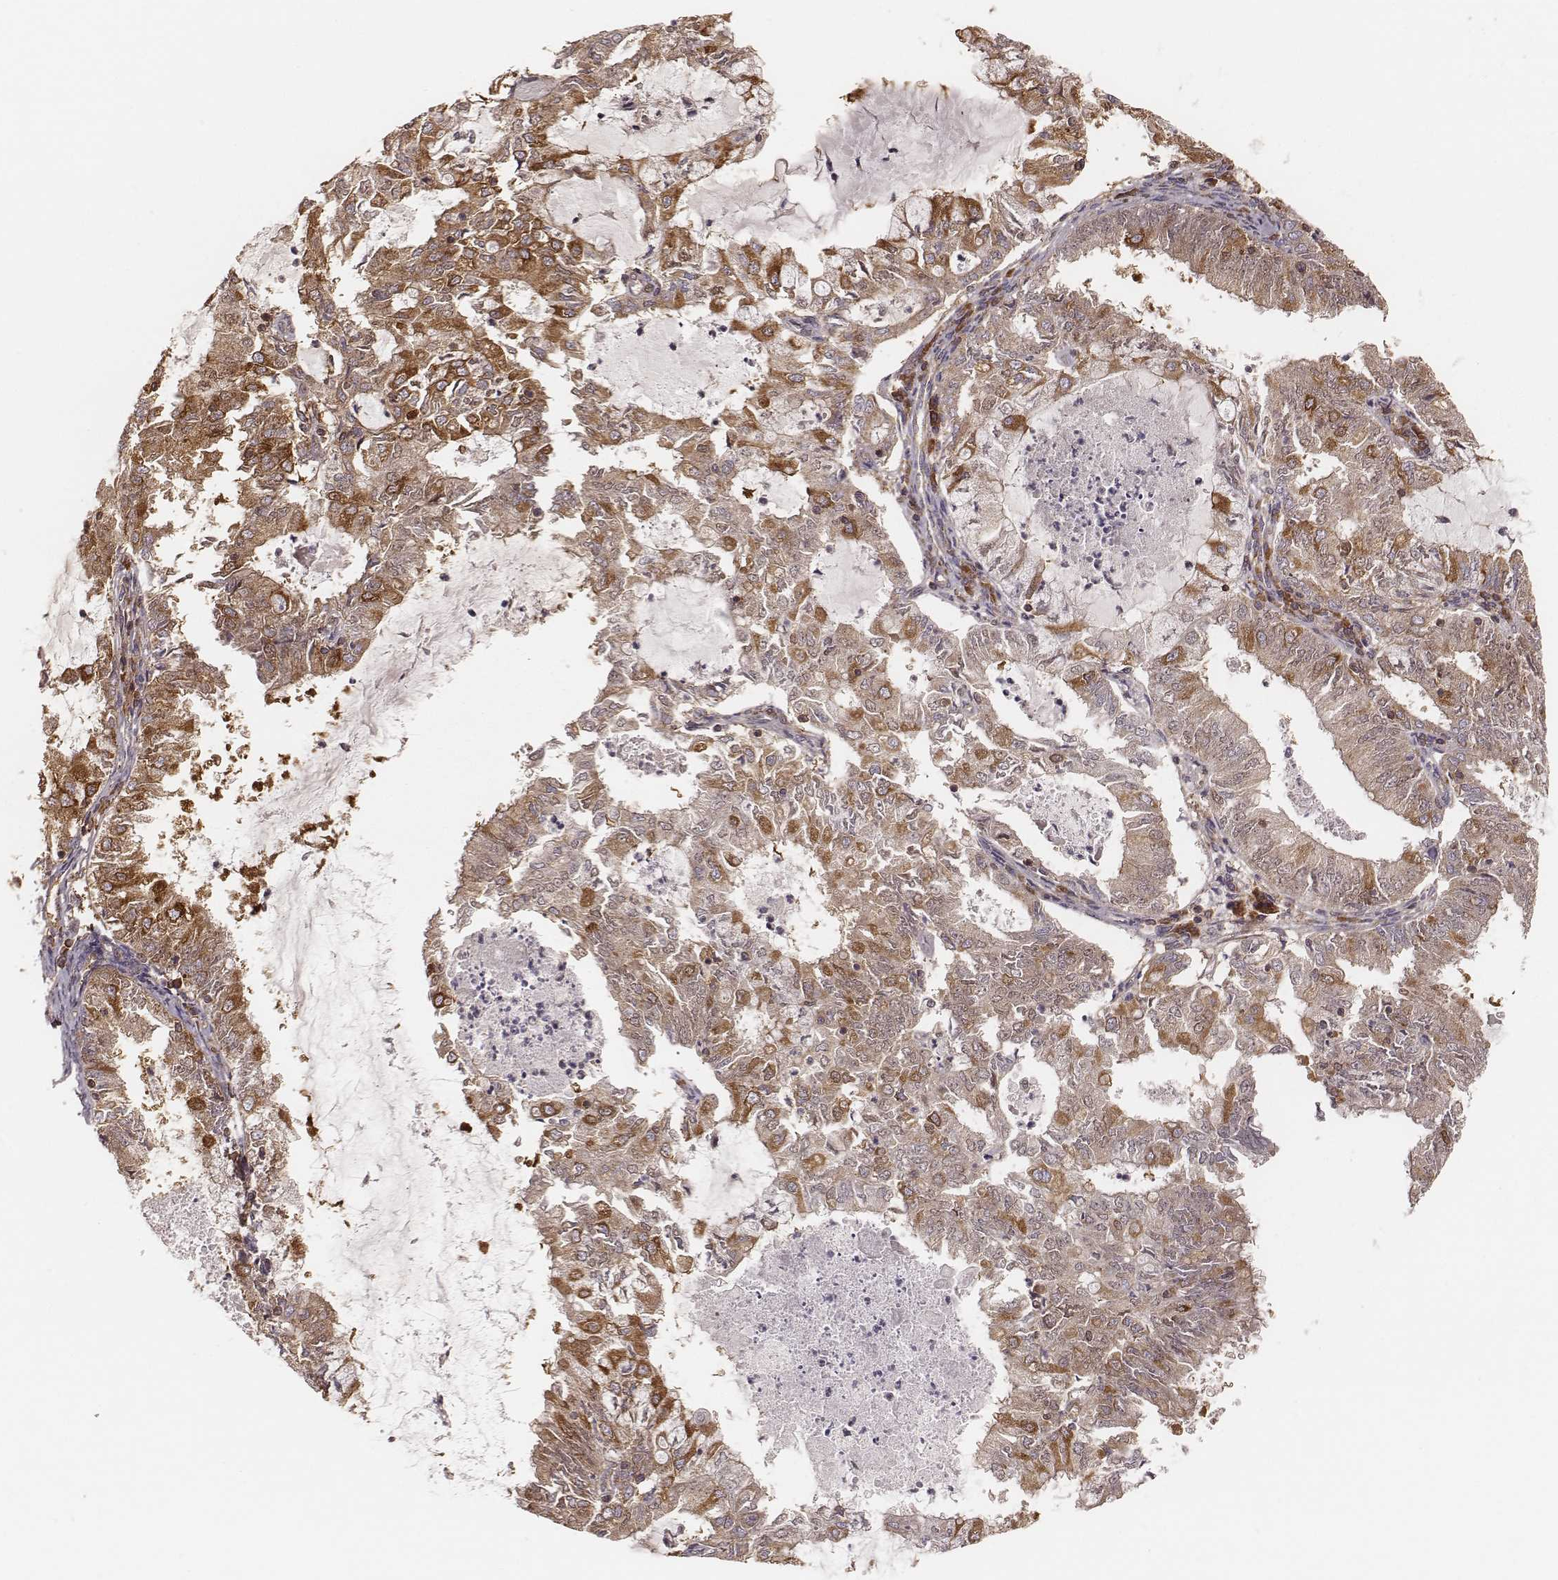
{"staining": {"intensity": "moderate", "quantity": ">75%", "location": "cytoplasmic/membranous"}, "tissue": "endometrial cancer", "cell_type": "Tumor cells", "image_type": "cancer", "snomed": [{"axis": "morphology", "description": "Adenocarcinoma, NOS"}, {"axis": "topography", "description": "Endometrium"}], "caption": "Approximately >75% of tumor cells in human endometrial cancer demonstrate moderate cytoplasmic/membranous protein expression as visualized by brown immunohistochemical staining.", "gene": "CARS1", "patient": {"sex": "female", "age": 57}}